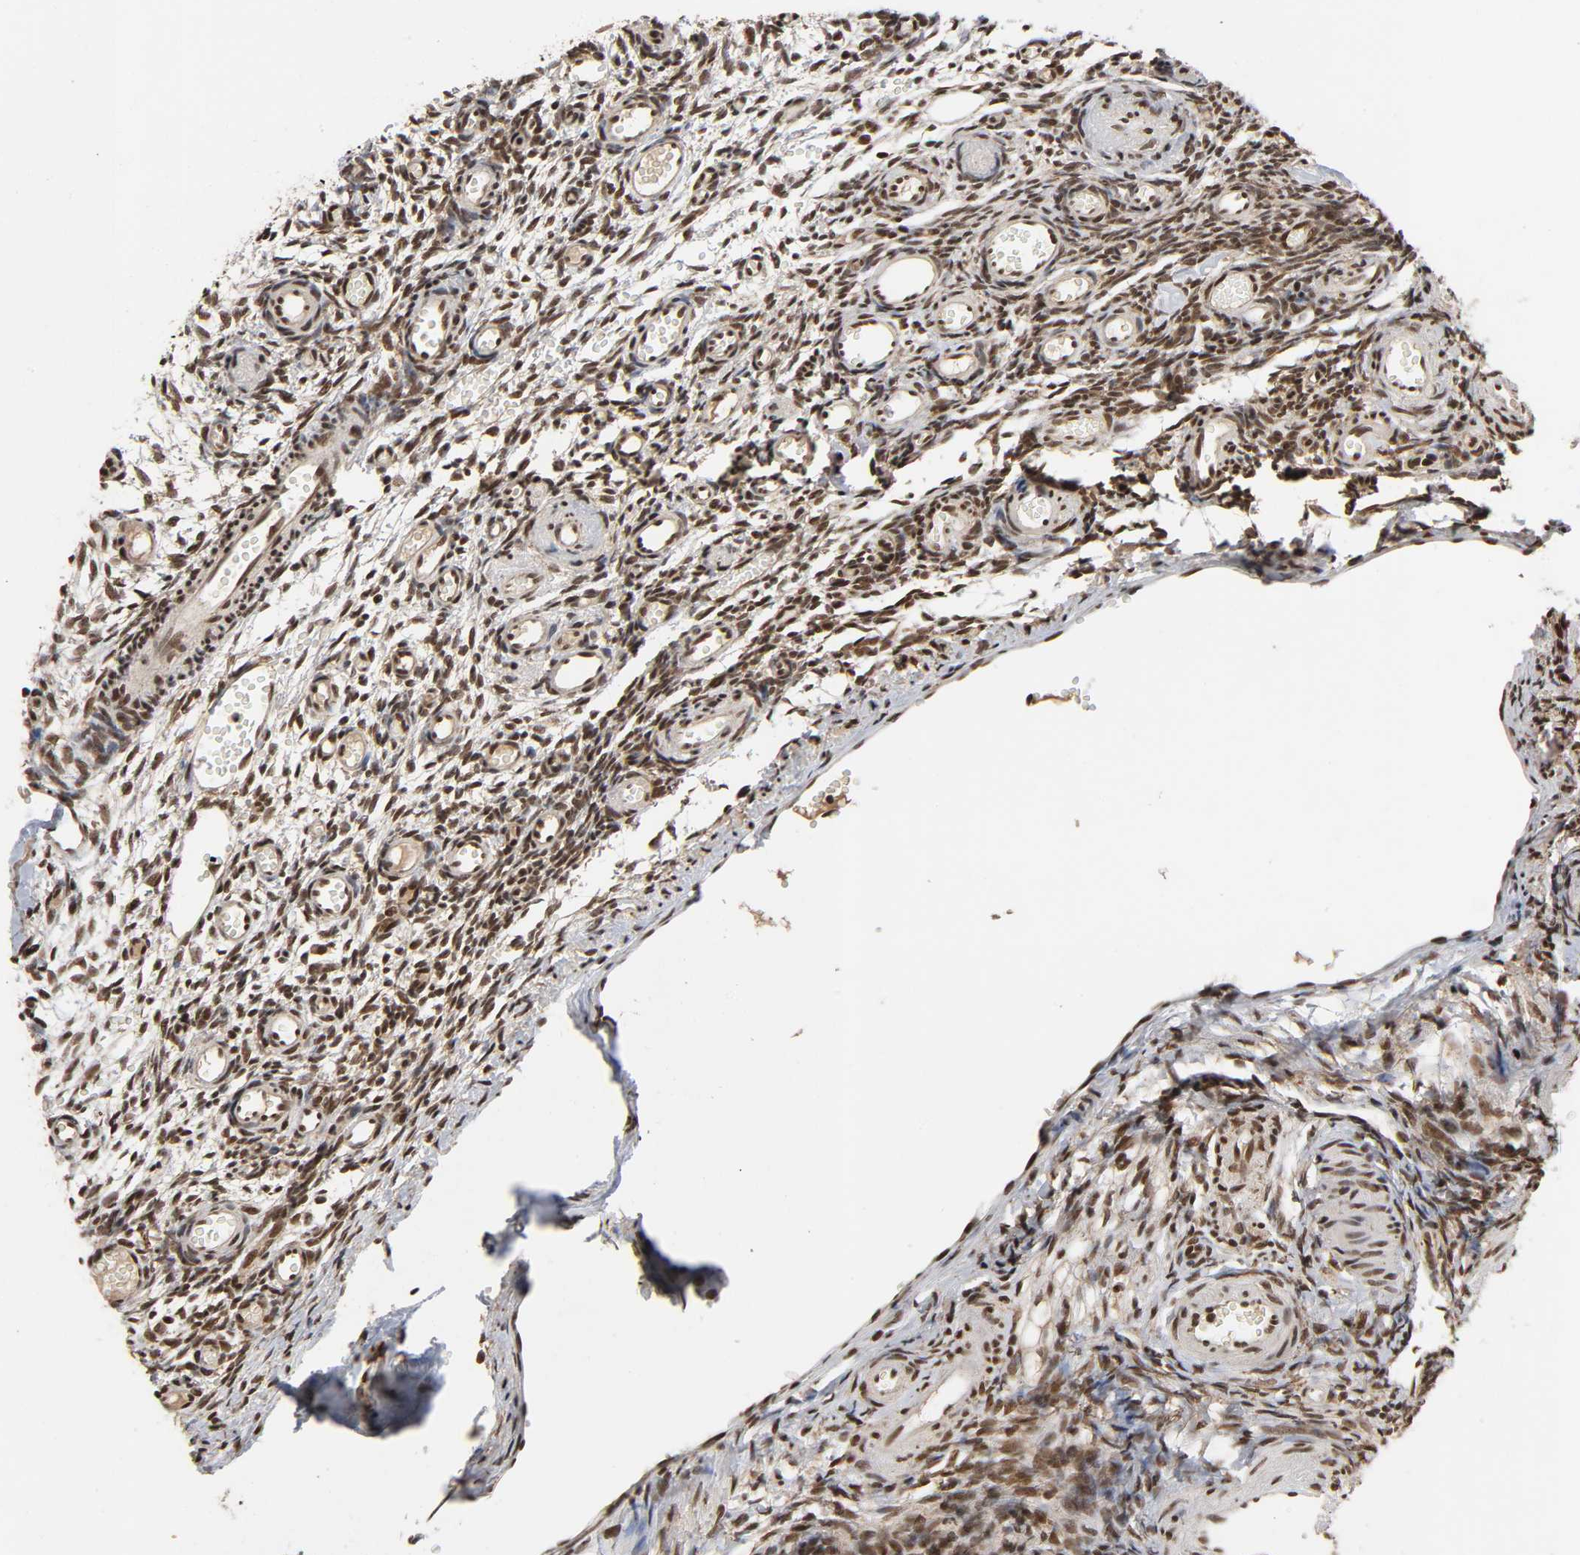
{"staining": {"intensity": "strong", "quantity": ">75%", "location": "nuclear"}, "tissue": "ovary", "cell_type": "Ovarian stroma cells", "image_type": "normal", "snomed": [{"axis": "morphology", "description": "Normal tissue, NOS"}, {"axis": "topography", "description": "Ovary"}], "caption": "An immunohistochemistry (IHC) histopathology image of normal tissue is shown. Protein staining in brown labels strong nuclear positivity in ovary within ovarian stroma cells. (DAB (3,3'-diaminobenzidine) = brown stain, brightfield microscopy at high magnification).", "gene": "ZNF384", "patient": {"sex": "female", "age": 35}}